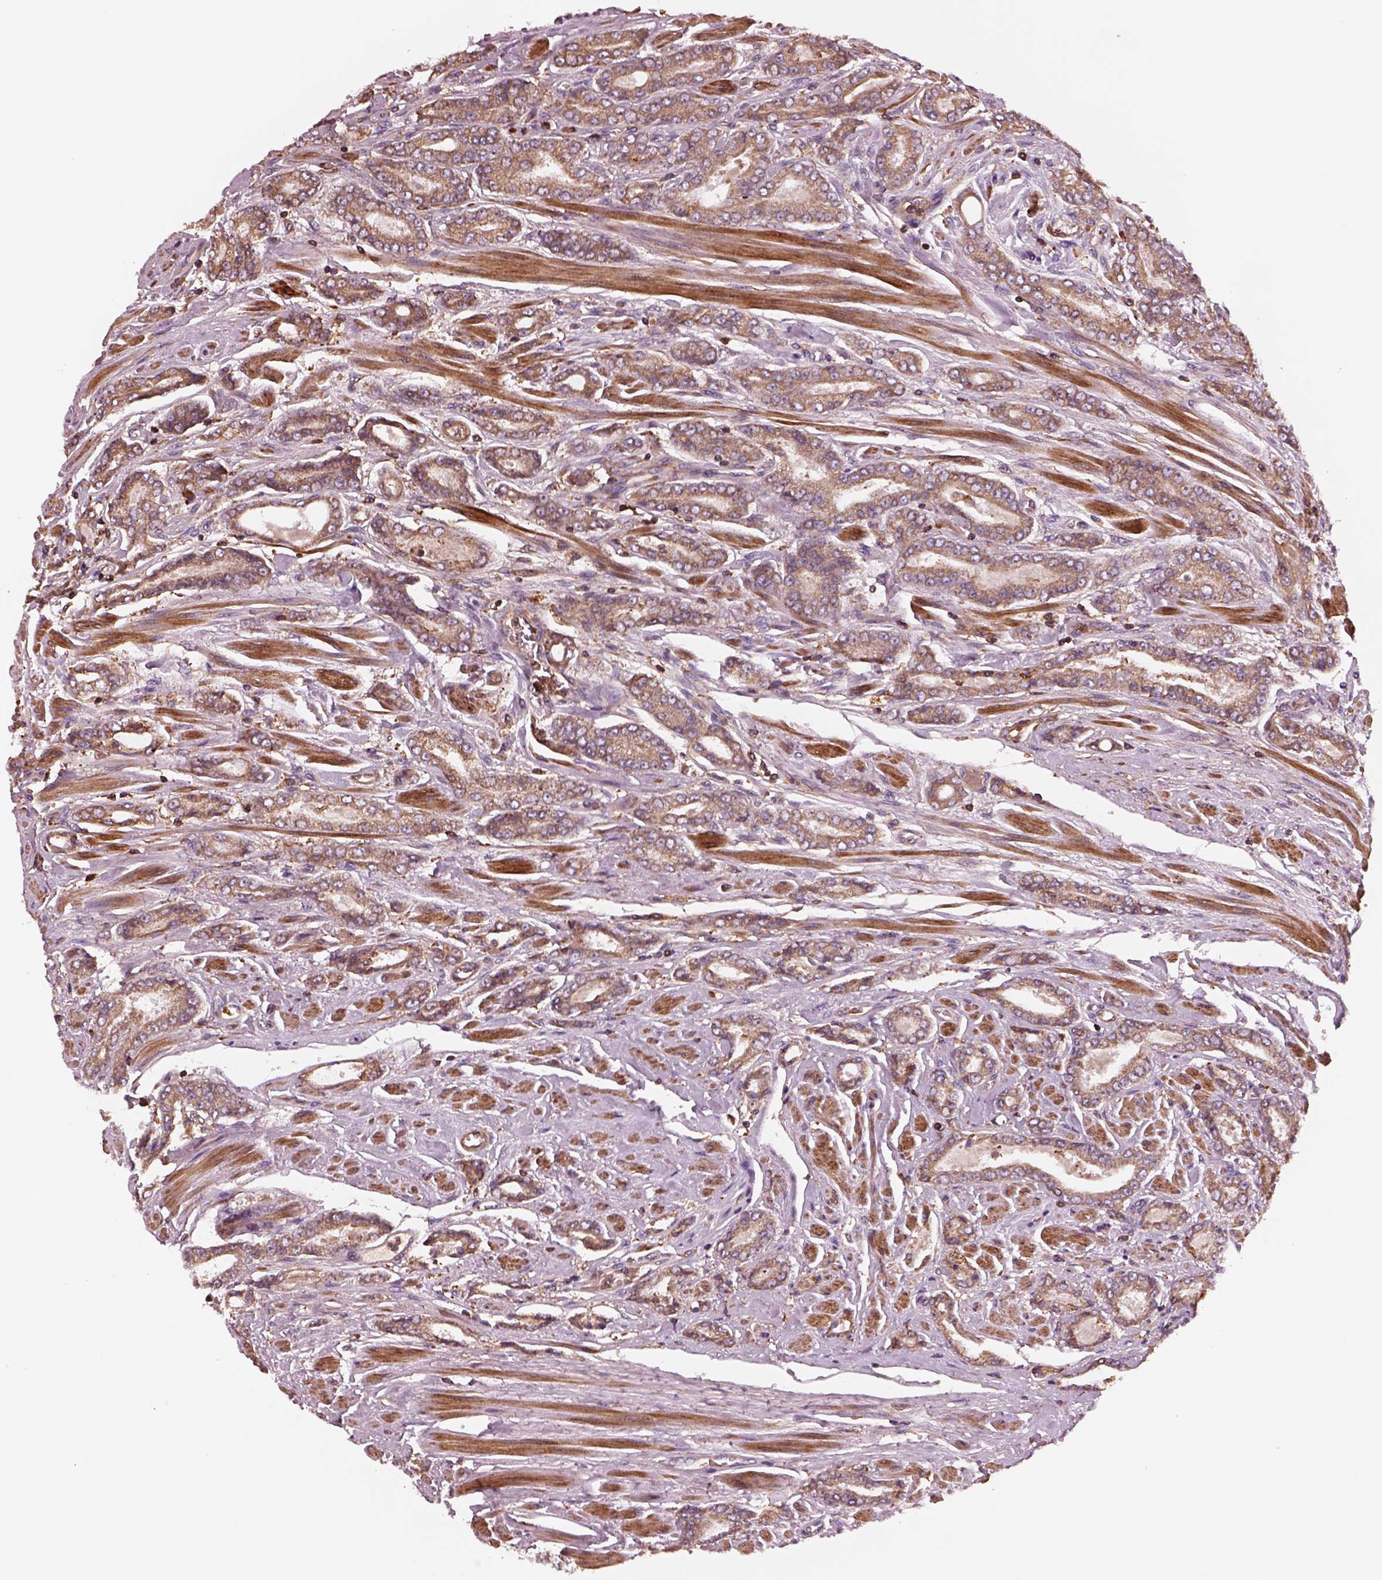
{"staining": {"intensity": "weak", "quantity": ">75%", "location": "cytoplasmic/membranous"}, "tissue": "prostate cancer", "cell_type": "Tumor cells", "image_type": "cancer", "snomed": [{"axis": "morphology", "description": "Adenocarcinoma, NOS"}, {"axis": "topography", "description": "Prostate"}], "caption": "Immunohistochemistry (IHC) of human adenocarcinoma (prostate) reveals low levels of weak cytoplasmic/membranous staining in about >75% of tumor cells.", "gene": "ASCC2", "patient": {"sex": "male", "age": 64}}